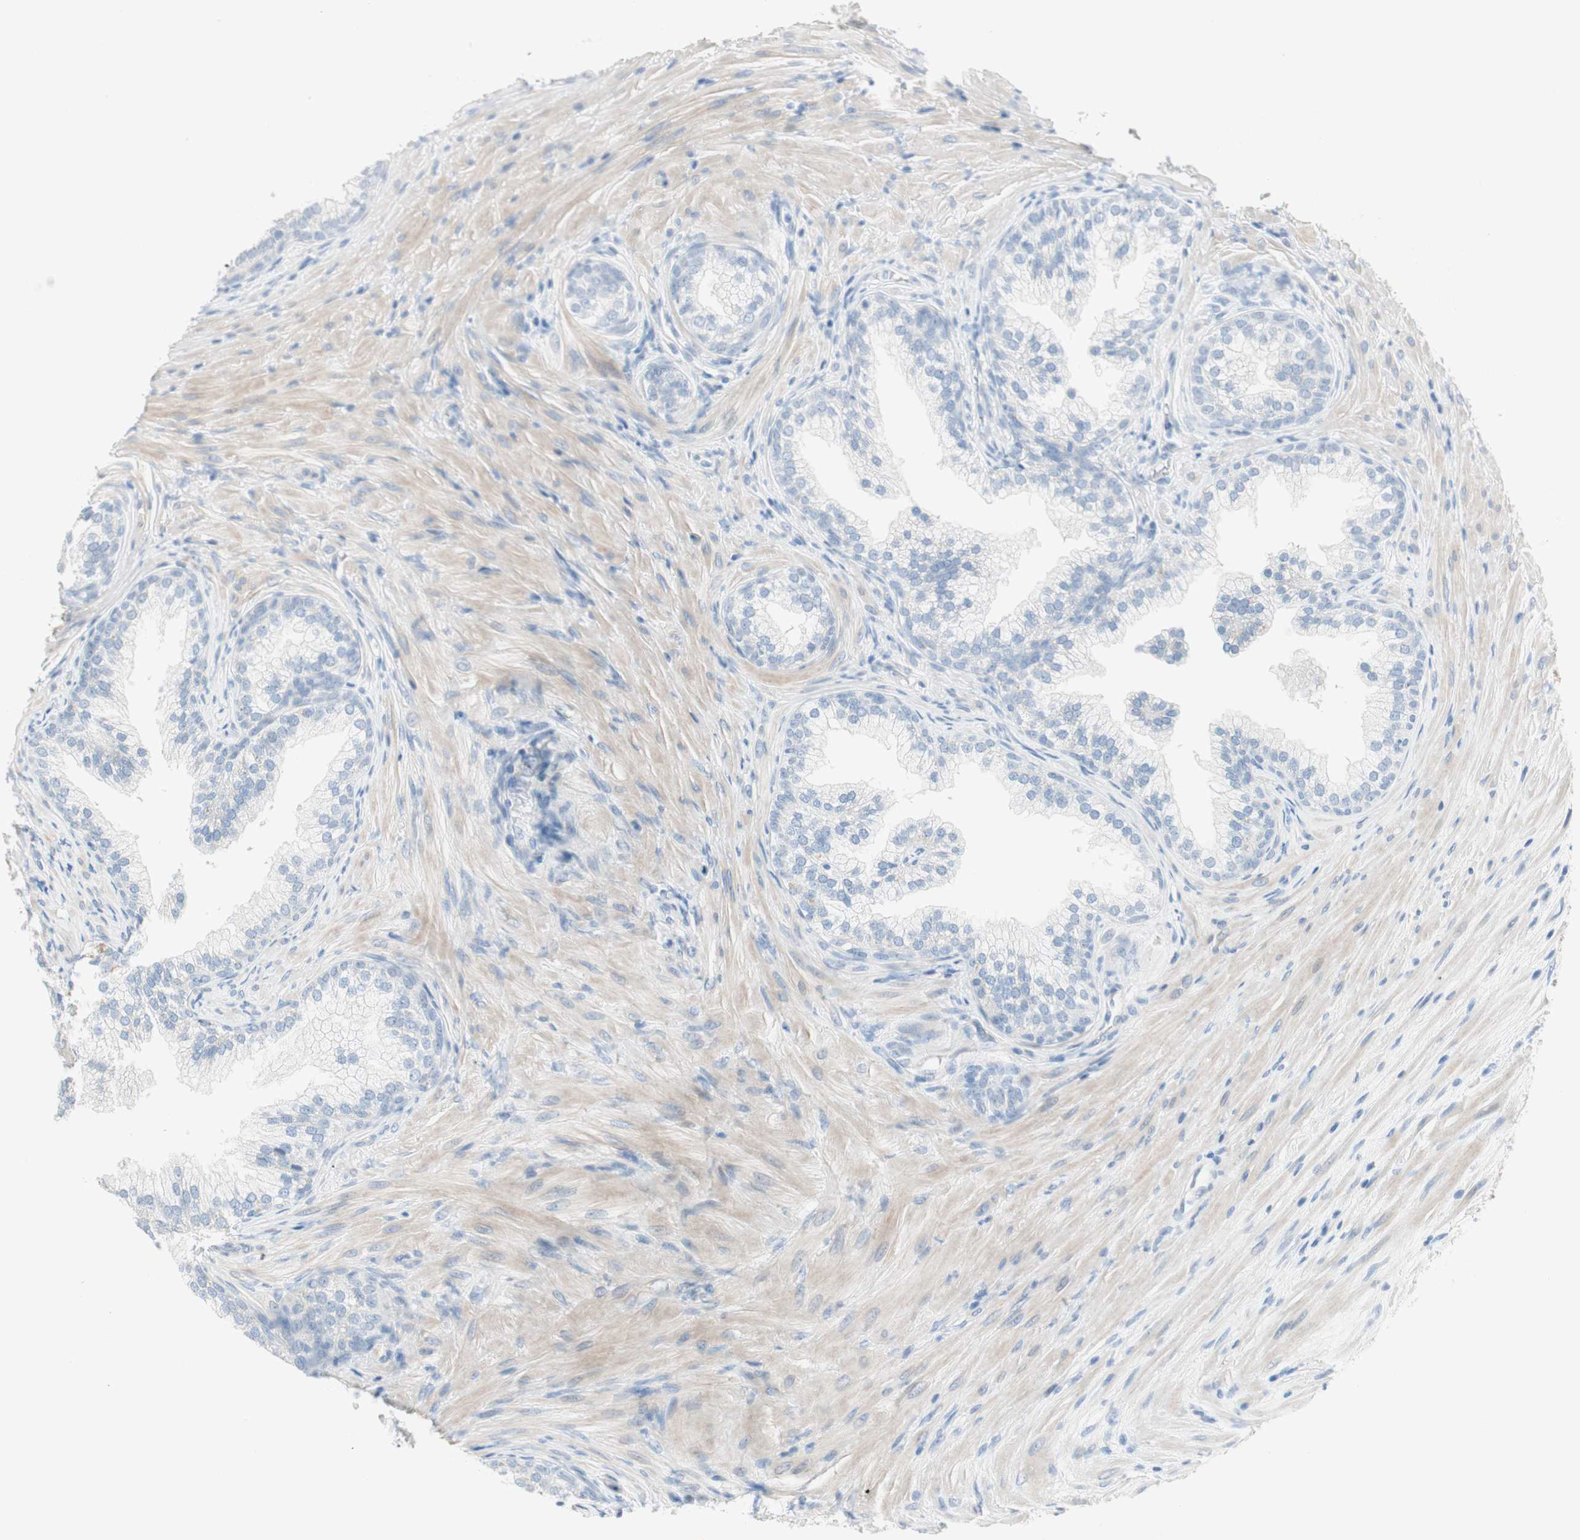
{"staining": {"intensity": "negative", "quantity": "none", "location": "none"}, "tissue": "prostate", "cell_type": "Glandular cells", "image_type": "normal", "snomed": [{"axis": "morphology", "description": "Normal tissue, NOS"}, {"axis": "topography", "description": "Prostate"}], "caption": "This photomicrograph is of benign prostate stained with immunohistochemistry to label a protein in brown with the nuclei are counter-stained blue. There is no staining in glandular cells.", "gene": "SULT1C2", "patient": {"sex": "male", "age": 76}}